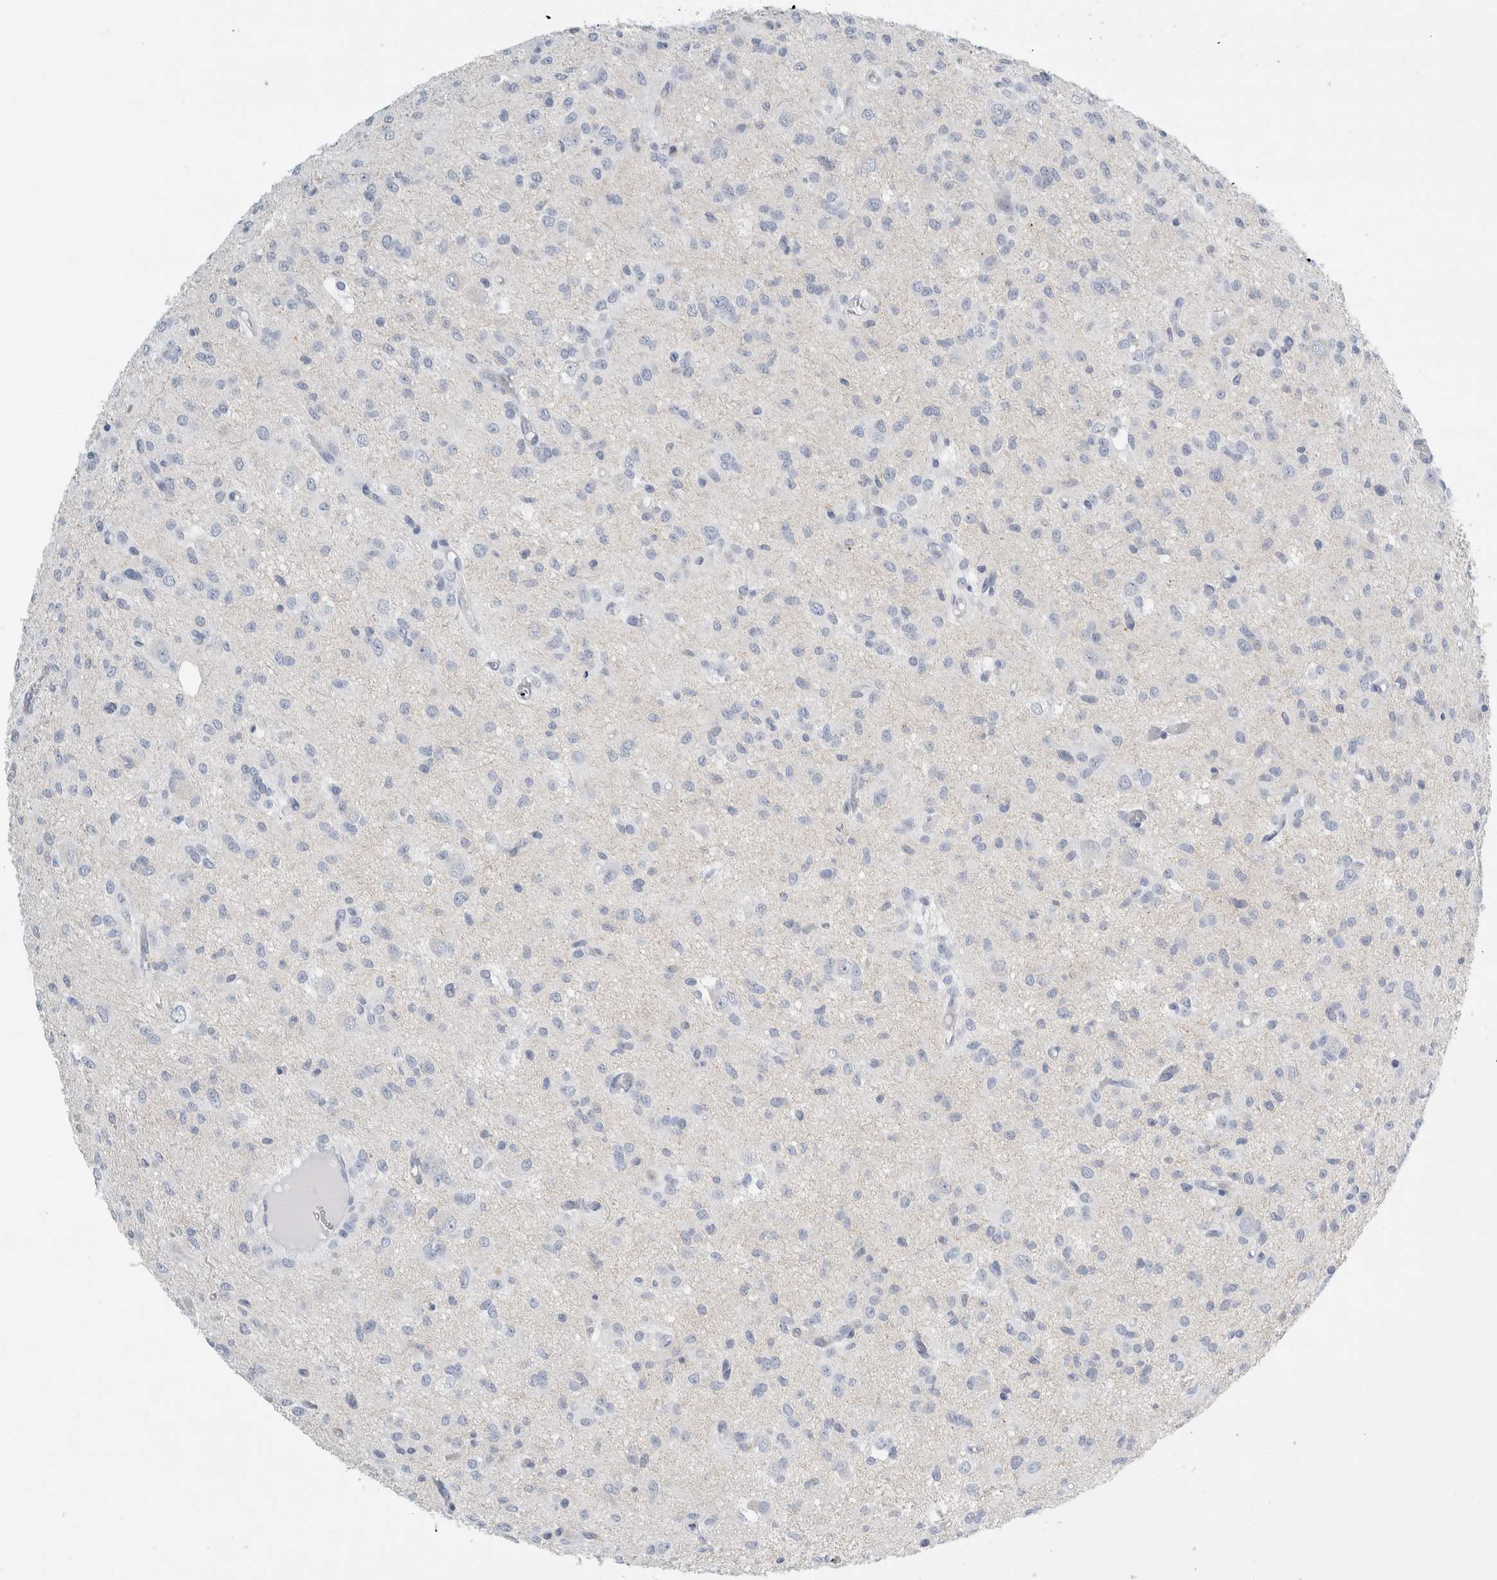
{"staining": {"intensity": "negative", "quantity": "none", "location": "none"}, "tissue": "glioma", "cell_type": "Tumor cells", "image_type": "cancer", "snomed": [{"axis": "morphology", "description": "Glioma, malignant, High grade"}, {"axis": "topography", "description": "Brain"}], "caption": "An IHC image of malignant high-grade glioma is shown. There is no staining in tumor cells of malignant high-grade glioma.", "gene": "RPH3AL", "patient": {"sex": "female", "age": 59}}